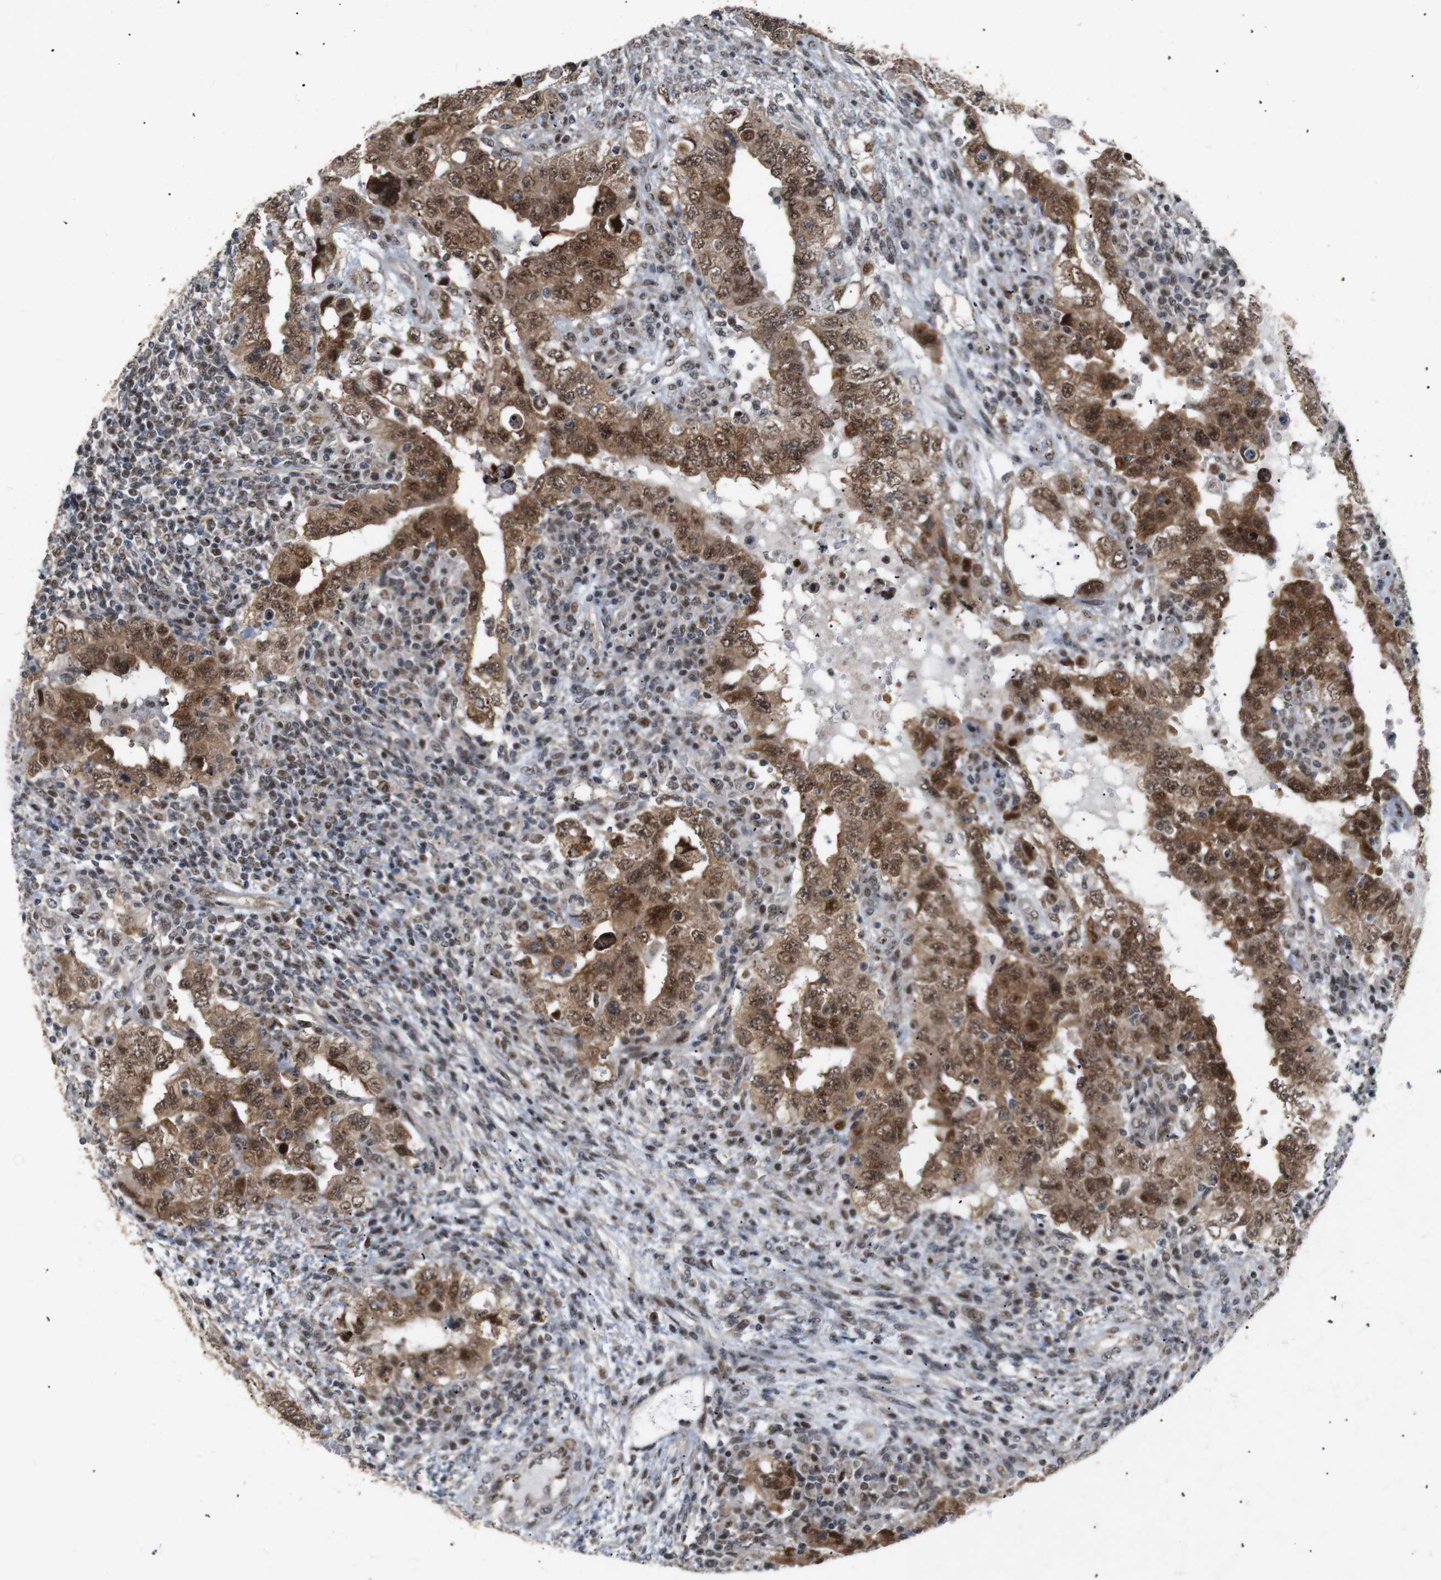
{"staining": {"intensity": "moderate", "quantity": ">75%", "location": "cytoplasmic/membranous,nuclear"}, "tissue": "testis cancer", "cell_type": "Tumor cells", "image_type": "cancer", "snomed": [{"axis": "morphology", "description": "Carcinoma, Embryonal, NOS"}, {"axis": "topography", "description": "Testis"}], "caption": "Immunohistochemistry (IHC) histopathology image of testis embryonal carcinoma stained for a protein (brown), which displays medium levels of moderate cytoplasmic/membranous and nuclear positivity in approximately >75% of tumor cells.", "gene": "PYM1", "patient": {"sex": "male", "age": 26}}